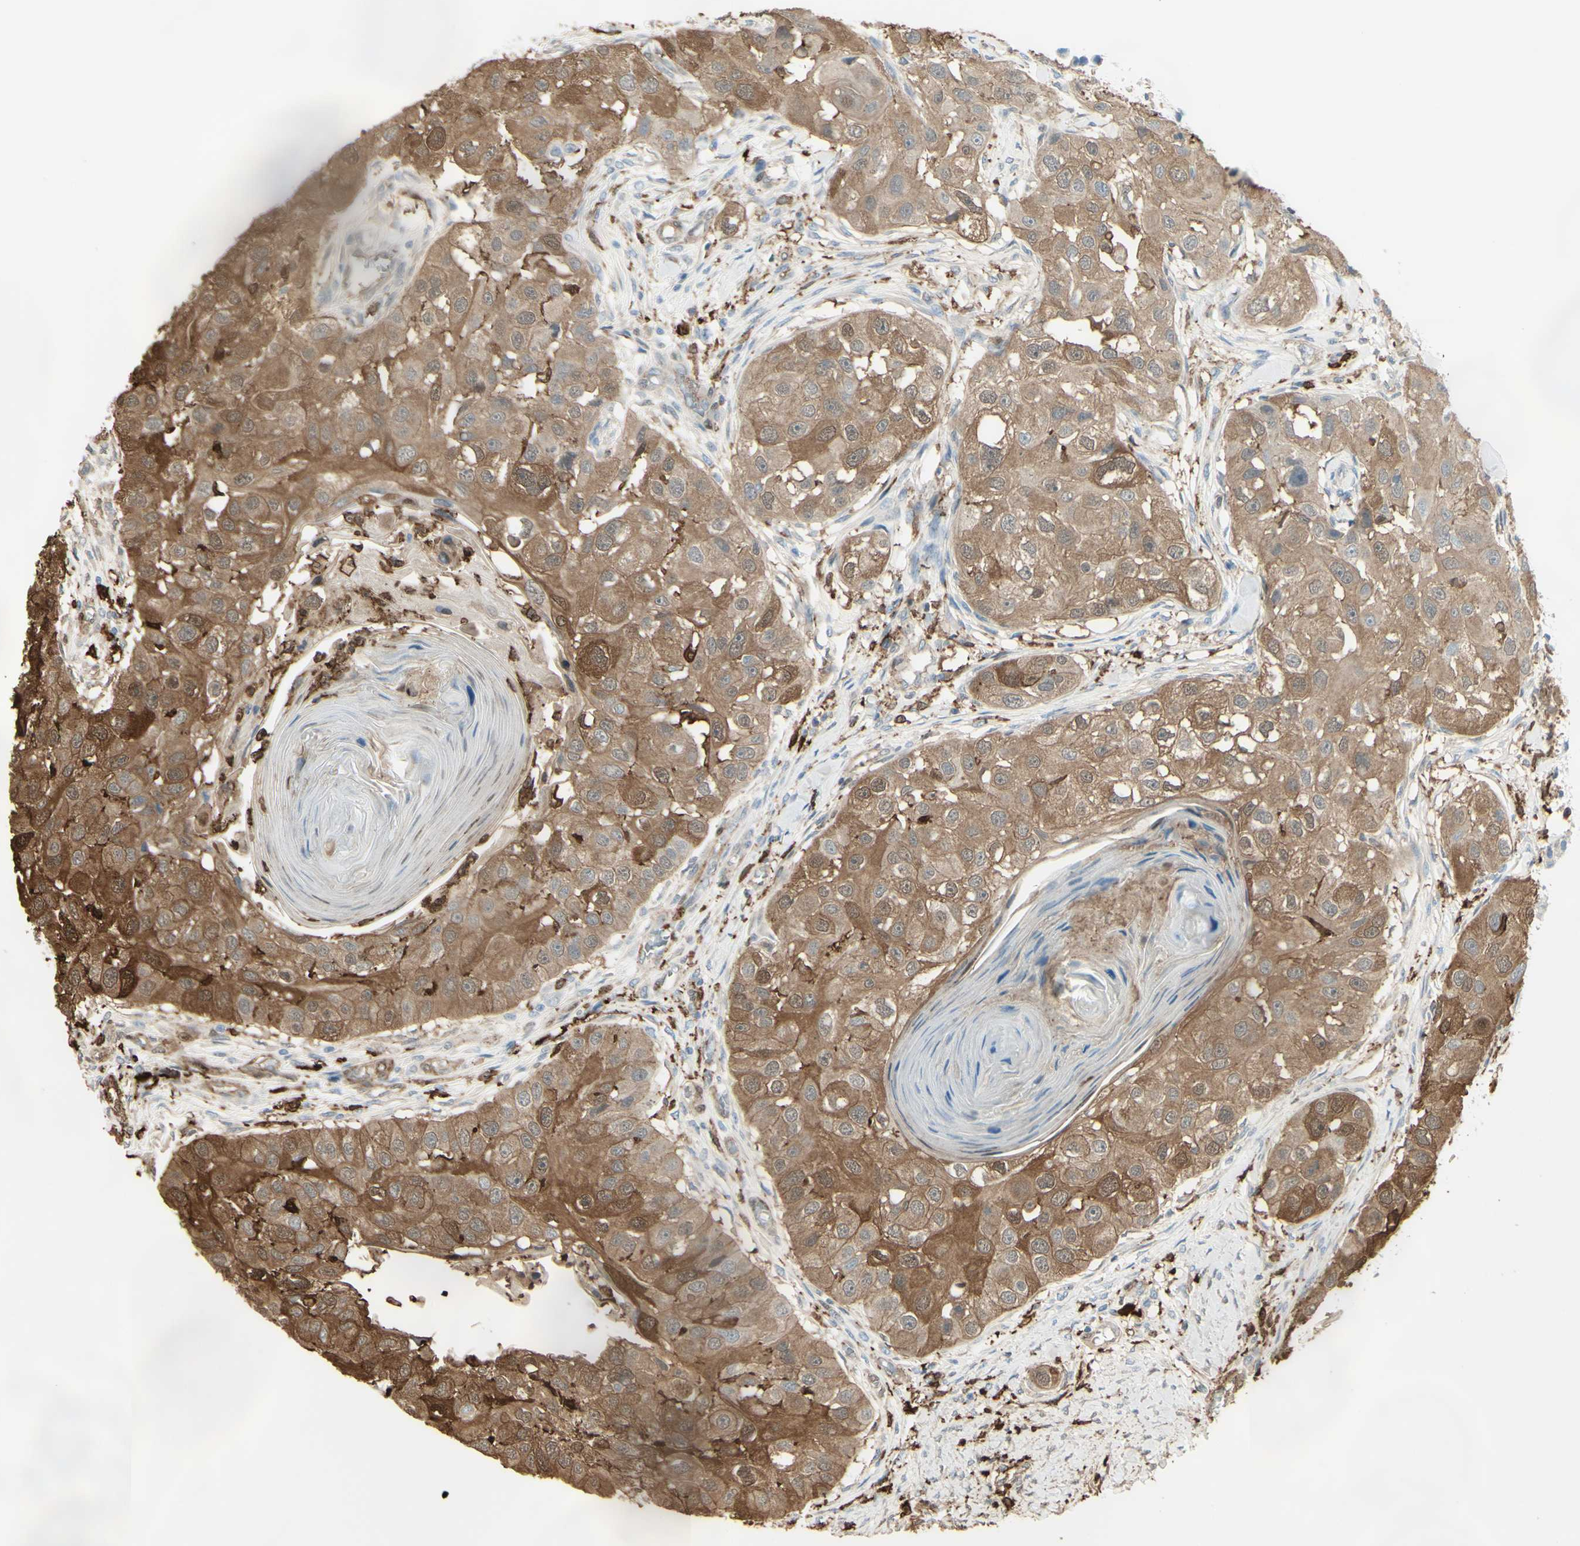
{"staining": {"intensity": "moderate", "quantity": ">75%", "location": "cytoplasmic/membranous"}, "tissue": "head and neck cancer", "cell_type": "Tumor cells", "image_type": "cancer", "snomed": [{"axis": "morphology", "description": "Normal tissue, NOS"}, {"axis": "morphology", "description": "Squamous cell carcinoma, NOS"}, {"axis": "topography", "description": "Skeletal muscle"}, {"axis": "topography", "description": "Head-Neck"}], "caption": "Head and neck cancer (squamous cell carcinoma) stained with IHC reveals moderate cytoplasmic/membranous expression in about >75% of tumor cells. Immunohistochemistry stains the protein of interest in brown and the nuclei are stained blue.", "gene": "GSN", "patient": {"sex": "male", "age": 51}}